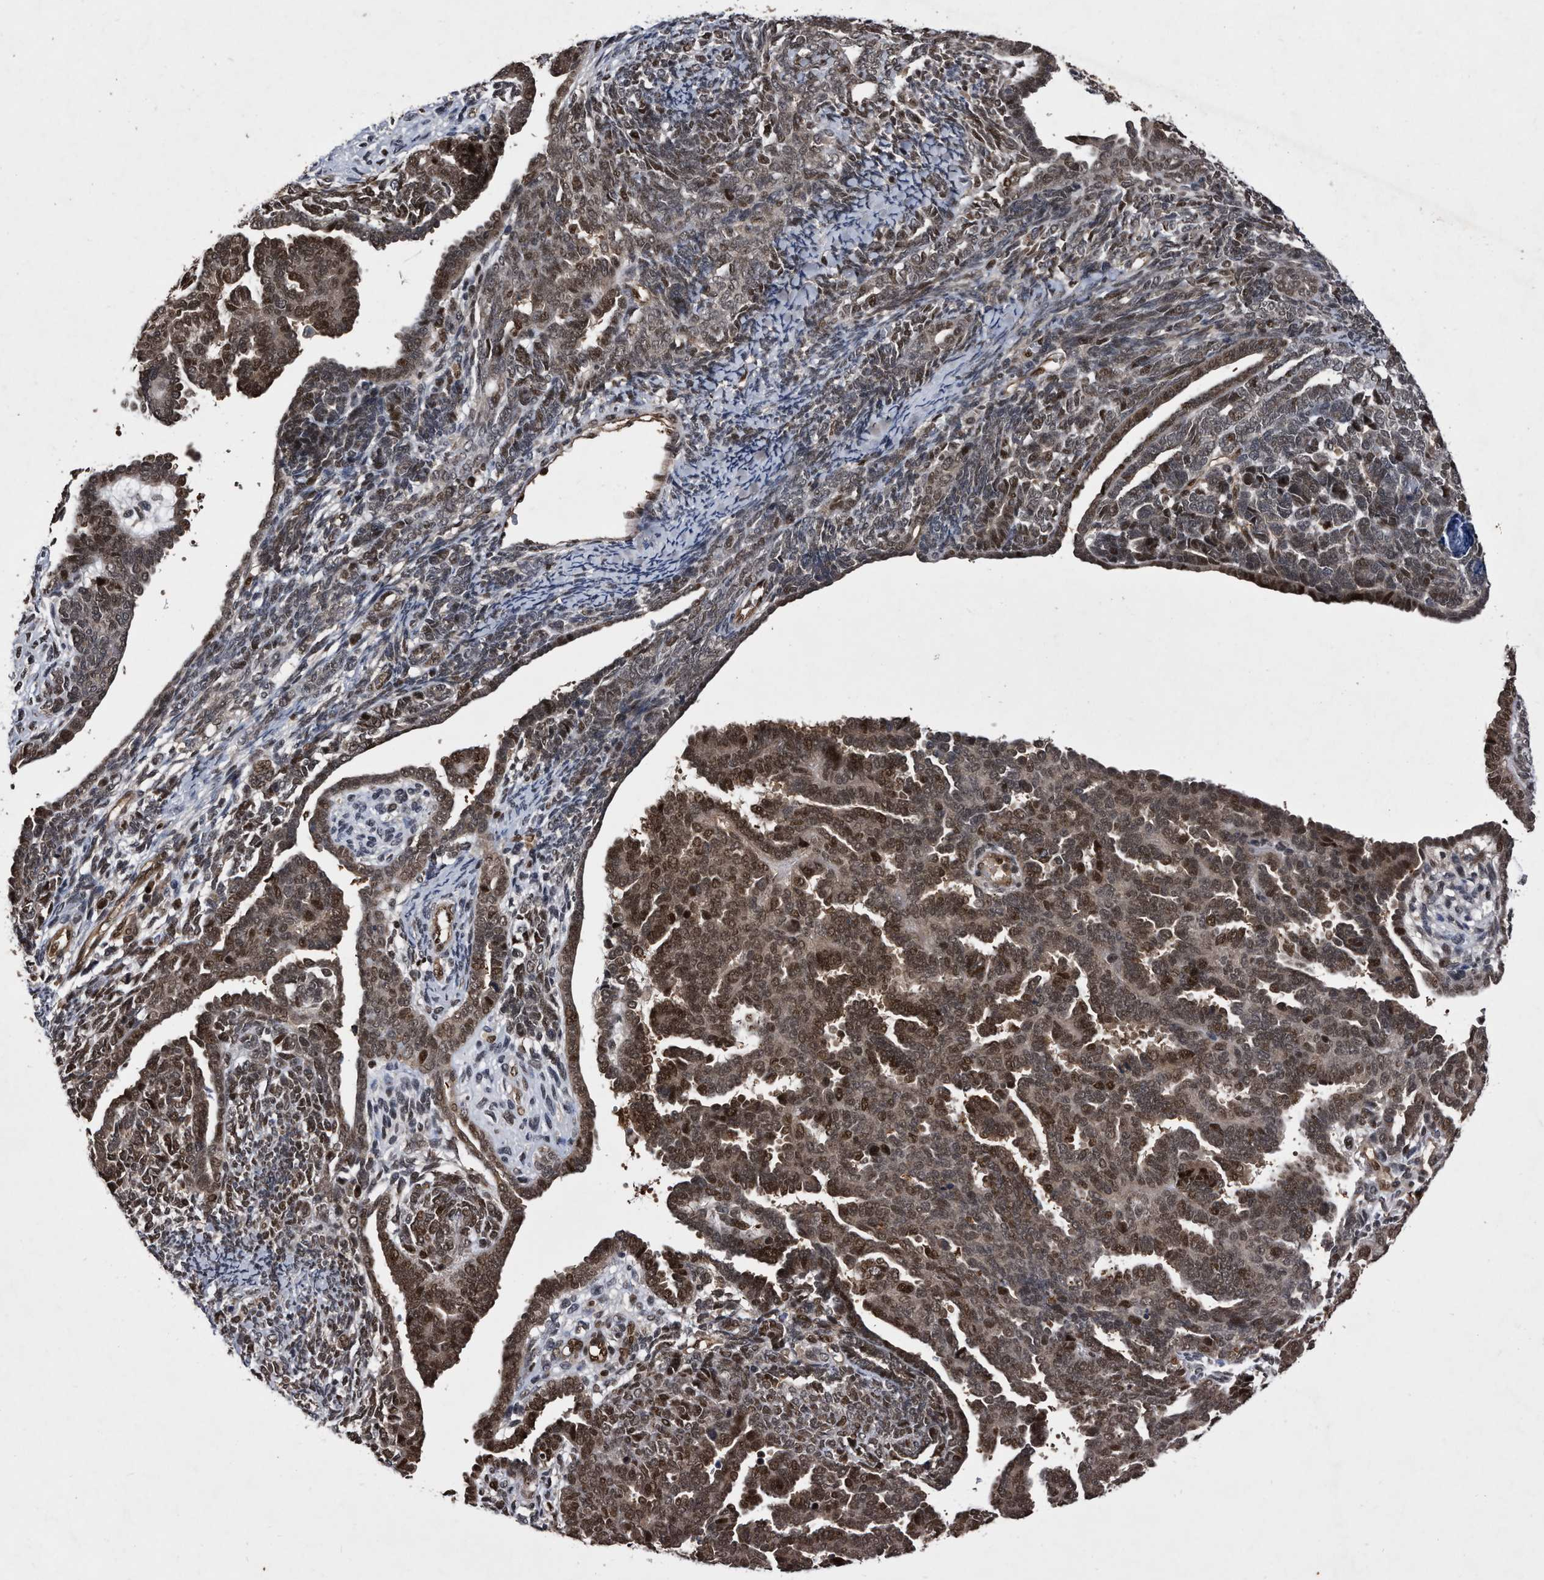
{"staining": {"intensity": "moderate", "quantity": ">75%", "location": "cytoplasmic/membranous,nuclear"}, "tissue": "endometrial cancer", "cell_type": "Tumor cells", "image_type": "cancer", "snomed": [{"axis": "morphology", "description": "Neoplasm, malignant, NOS"}, {"axis": "topography", "description": "Endometrium"}], "caption": "Tumor cells display moderate cytoplasmic/membranous and nuclear expression in about >75% of cells in endometrial malignant neoplasm.", "gene": "RAD23B", "patient": {"sex": "female", "age": 74}}